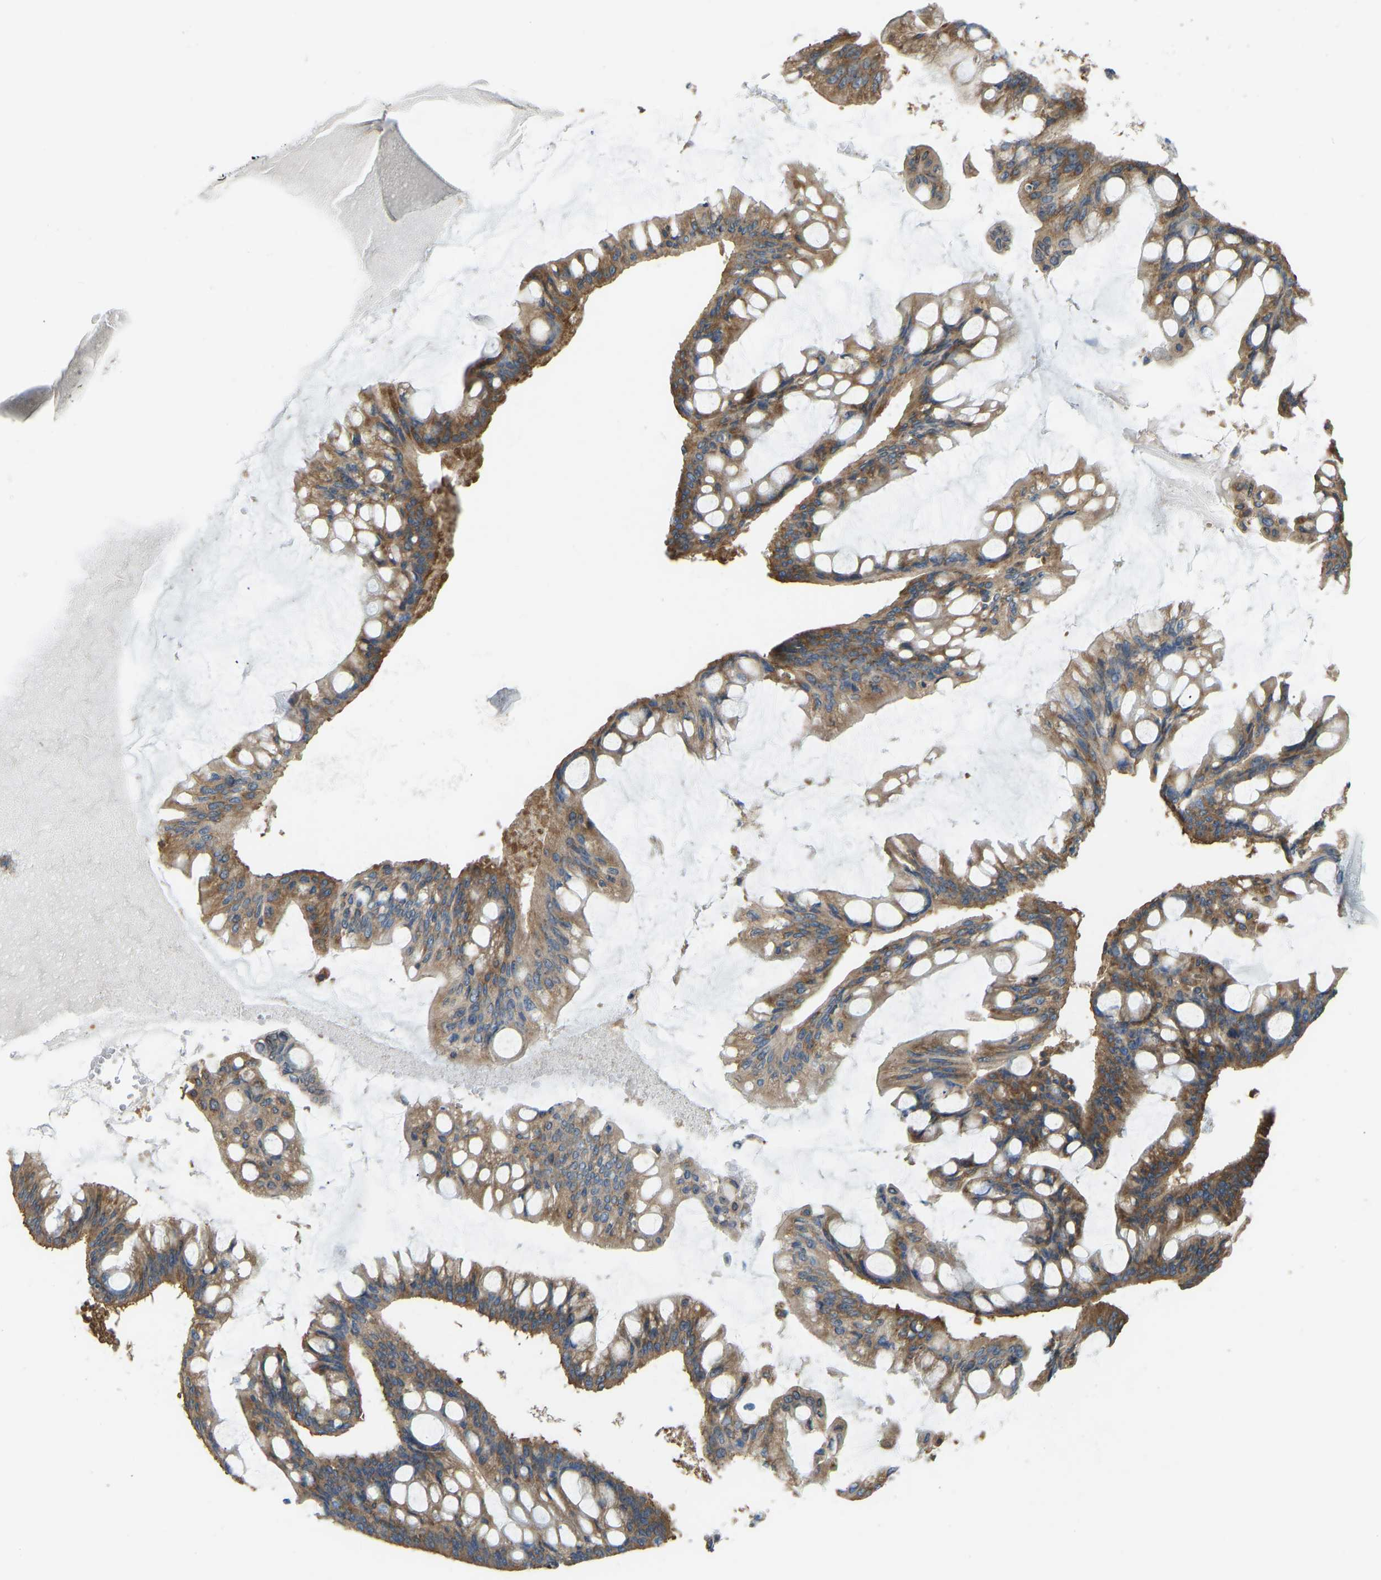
{"staining": {"intensity": "moderate", "quantity": ">75%", "location": "cytoplasmic/membranous"}, "tissue": "ovarian cancer", "cell_type": "Tumor cells", "image_type": "cancer", "snomed": [{"axis": "morphology", "description": "Cystadenocarcinoma, mucinous, NOS"}, {"axis": "topography", "description": "Ovary"}], "caption": "A micrograph showing moderate cytoplasmic/membranous staining in approximately >75% of tumor cells in ovarian mucinous cystadenocarcinoma, as visualized by brown immunohistochemical staining.", "gene": "RPS6KB2", "patient": {"sex": "female", "age": 73}}